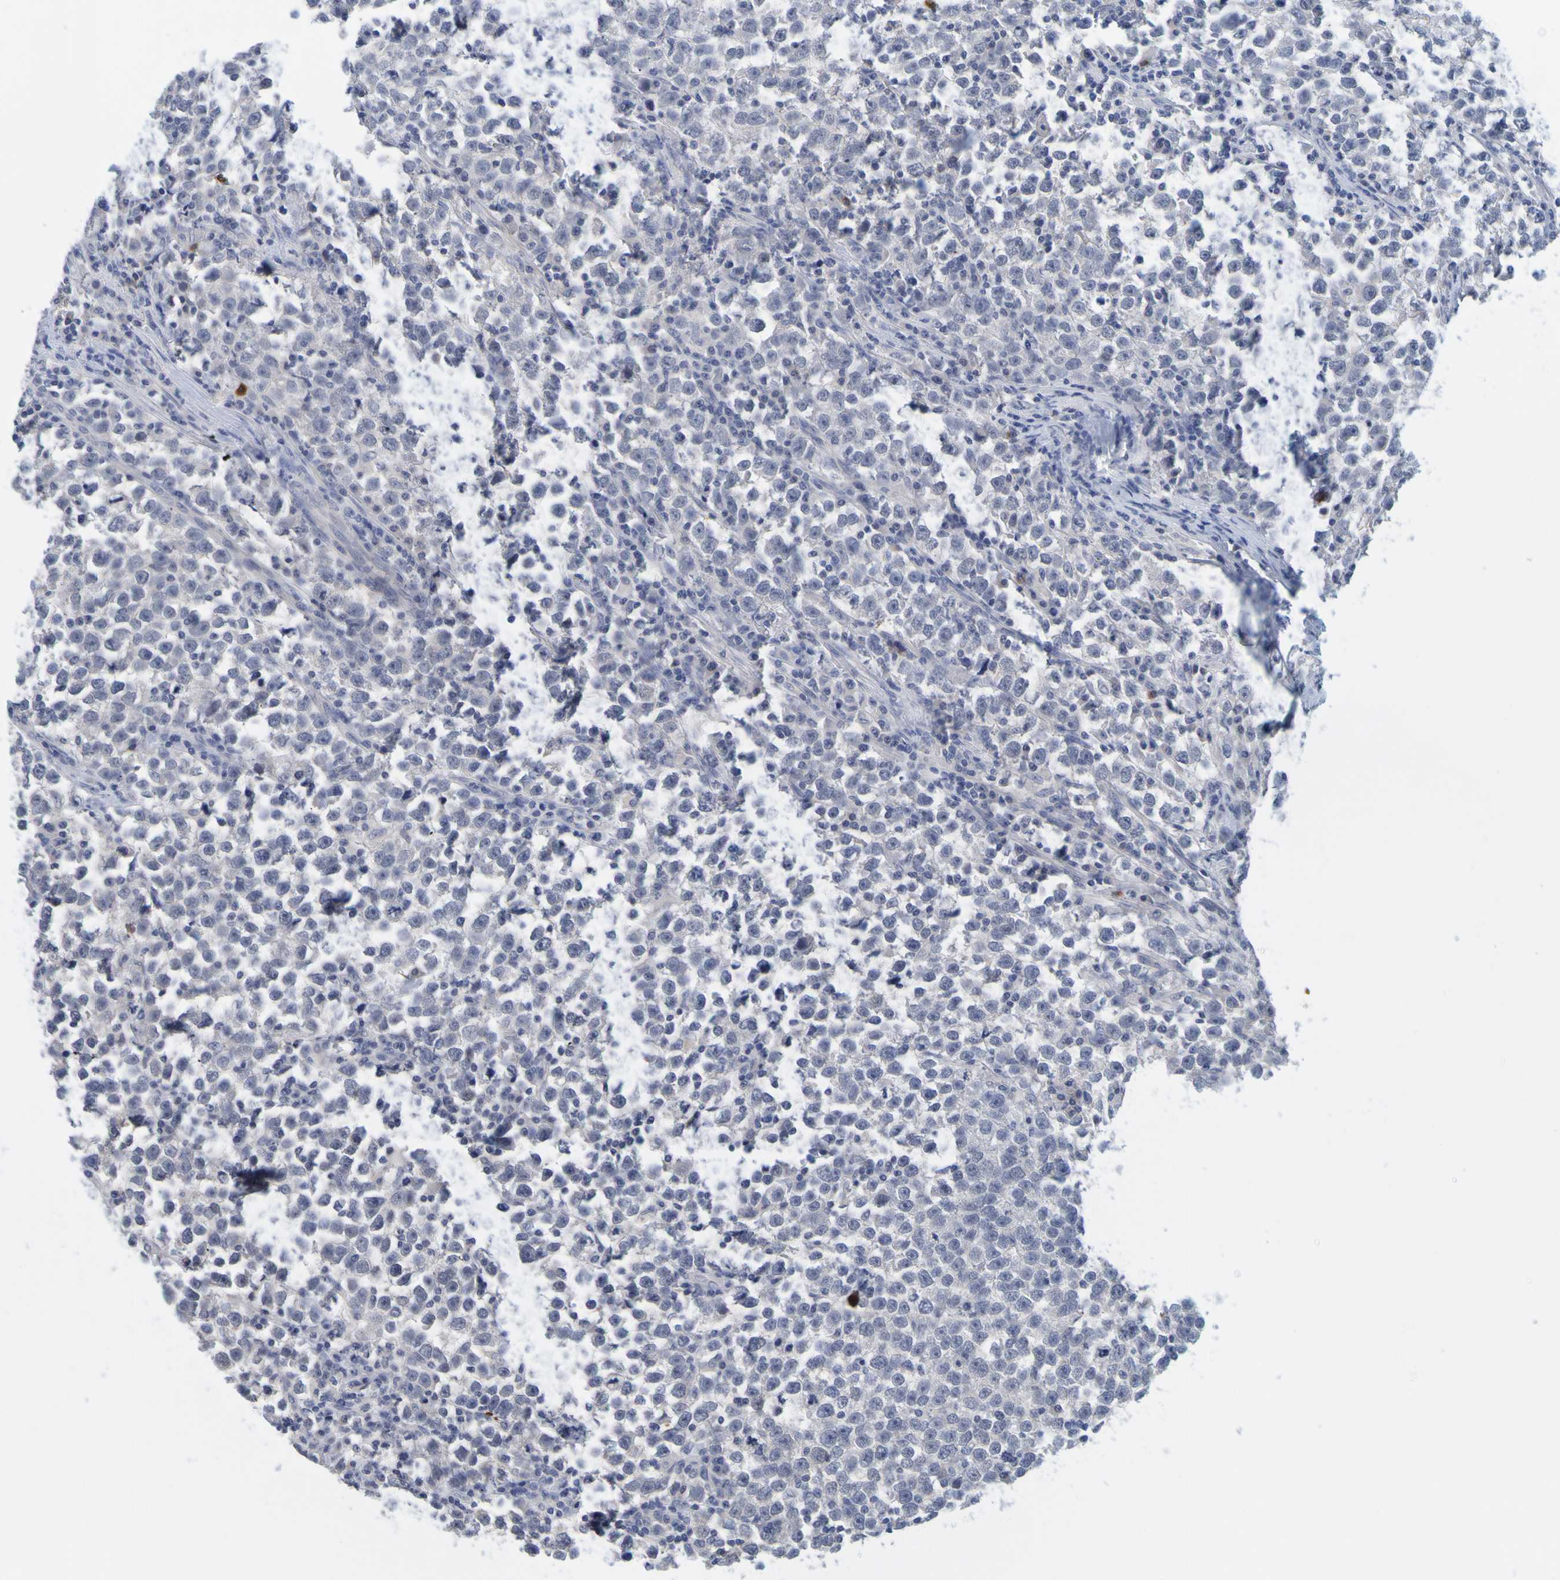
{"staining": {"intensity": "negative", "quantity": "none", "location": "none"}, "tissue": "testis cancer", "cell_type": "Tumor cells", "image_type": "cancer", "snomed": [{"axis": "morphology", "description": "Seminoma, NOS"}, {"axis": "topography", "description": "Testis"}], "caption": "DAB immunohistochemical staining of testis seminoma exhibits no significant positivity in tumor cells.", "gene": "ENDOU", "patient": {"sex": "male", "age": 43}}